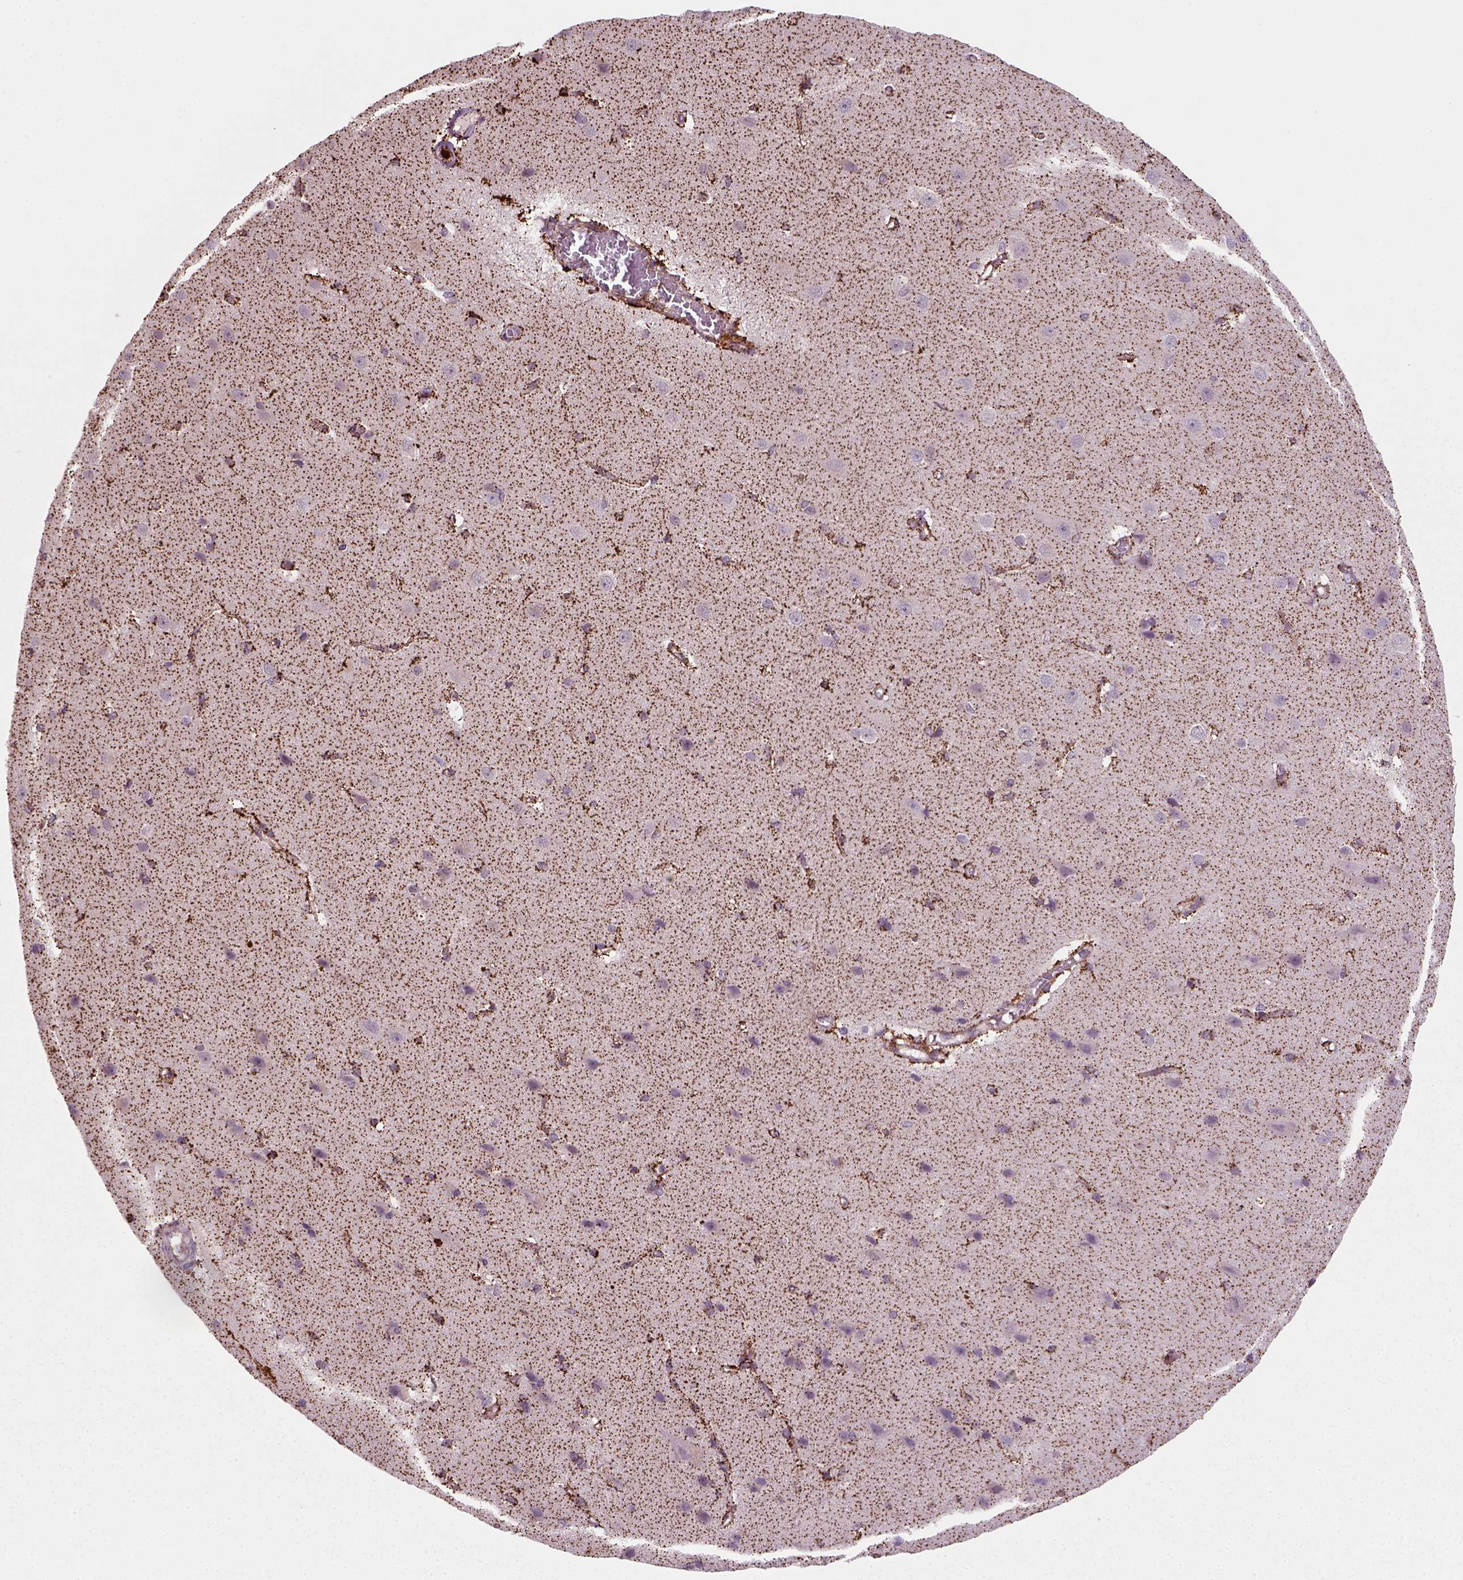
{"staining": {"intensity": "moderate", "quantity": ">75%", "location": "cytoplasmic/membranous"}, "tissue": "cerebral cortex", "cell_type": "Endothelial cells", "image_type": "normal", "snomed": [{"axis": "morphology", "description": "Normal tissue, NOS"}, {"axis": "topography", "description": "Cerebral cortex"}], "caption": "Brown immunohistochemical staining in benign cerebral cortex reveals moderate cytoplasmic/membranous staining in about >75% of endothelial cells.", "gene": "NUDT16L1", "patient": {"sex": "male", "age": 37}}